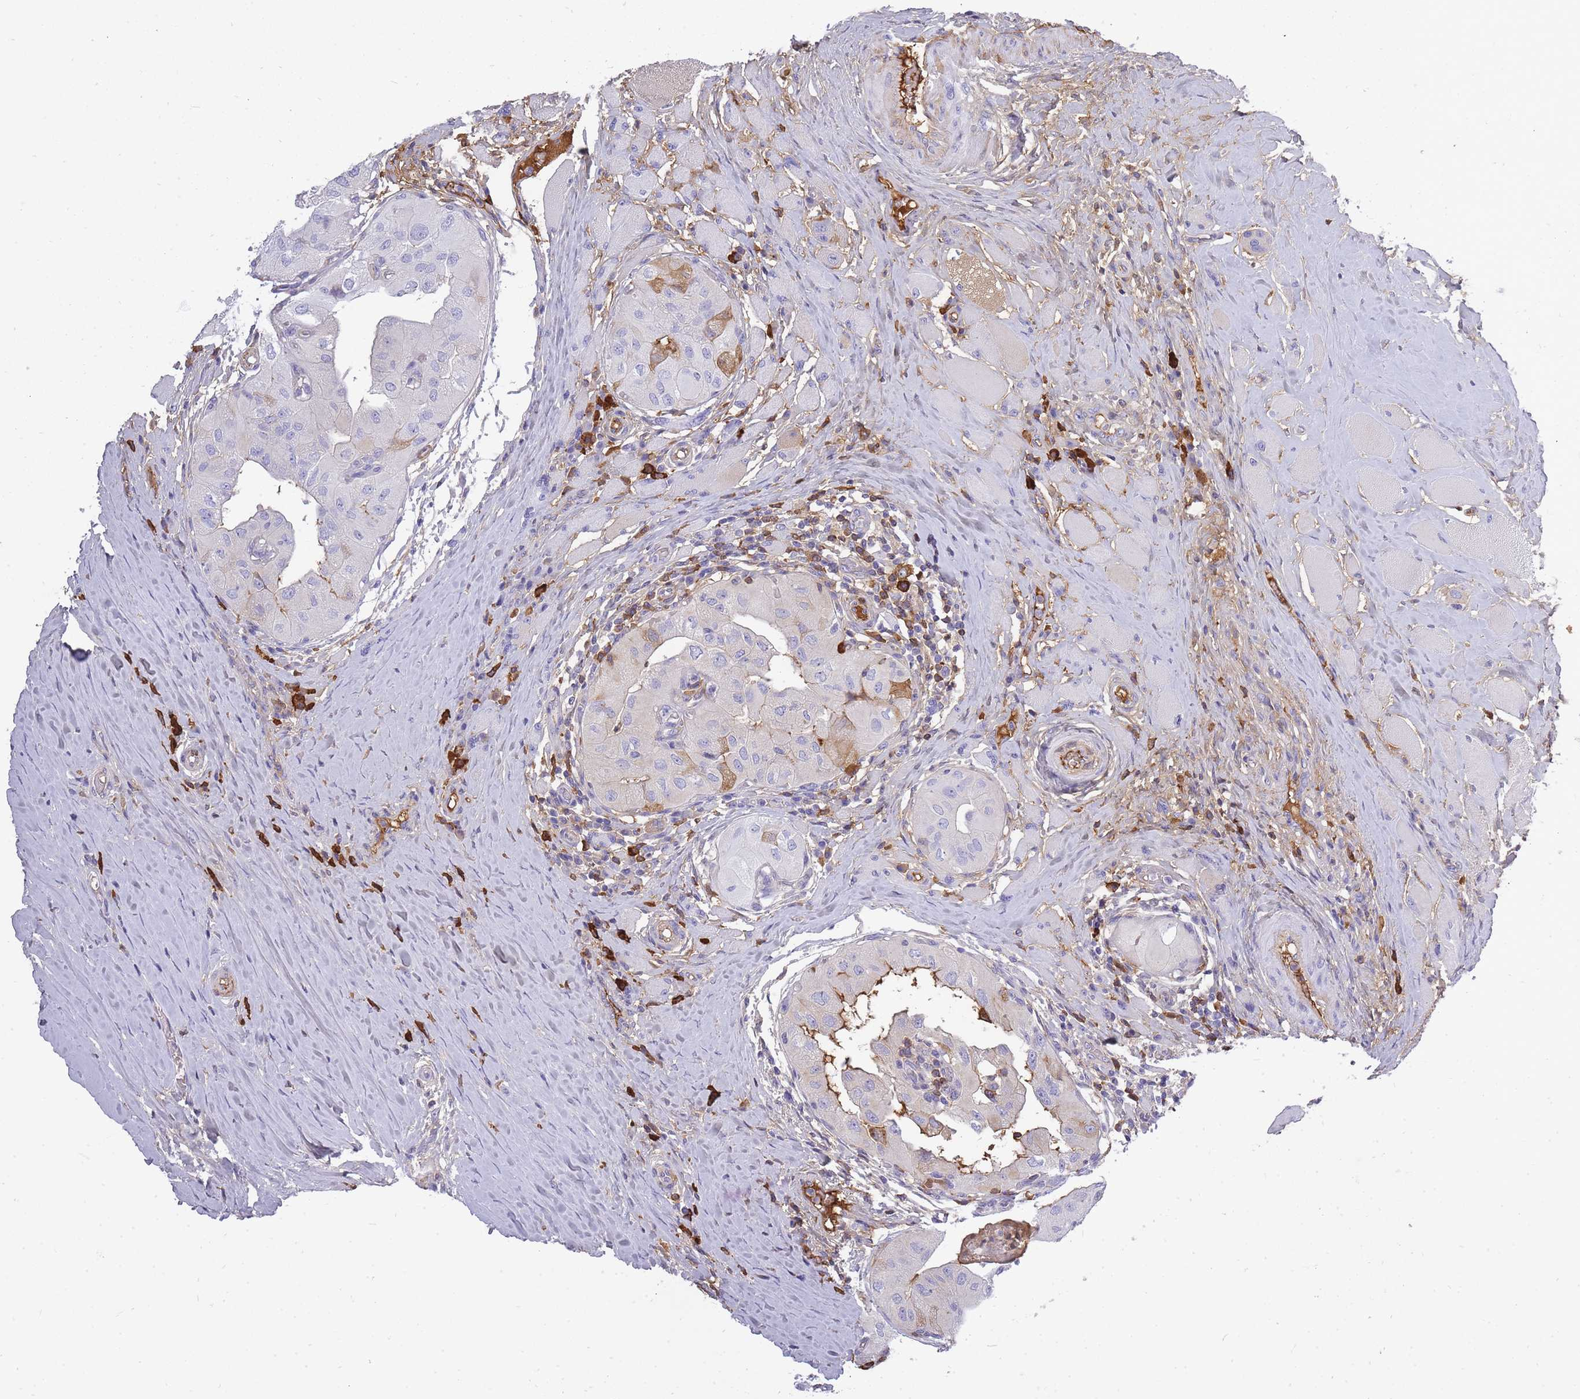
{"staining": {"intensity": "negative", "quantity": "none", "location": "none"}, "tissue": "thyroid cancer", "cell_type": "Tumor cells", "image_type": "cancer", "snomed": [{"axis": "morphology", "description": "Papillary adenocarcinoma, NOS"}, {"axis": "topography", "description": "Thyroid gland"}], "caption": "Immunohistochemistry (IHC) histopathology image of human papillary adenocarcinoma (thyroid) stained for a protein (brown), which demonstrates no expression in tumor cells. The staining is performed using DAB (3,3'-diaminobenzidine) brown chromogen with nuclei counter-stained in using hematoxylin.", "gene": "IGKV1D-42", "patient": {"sex": "female", "age": 59}}